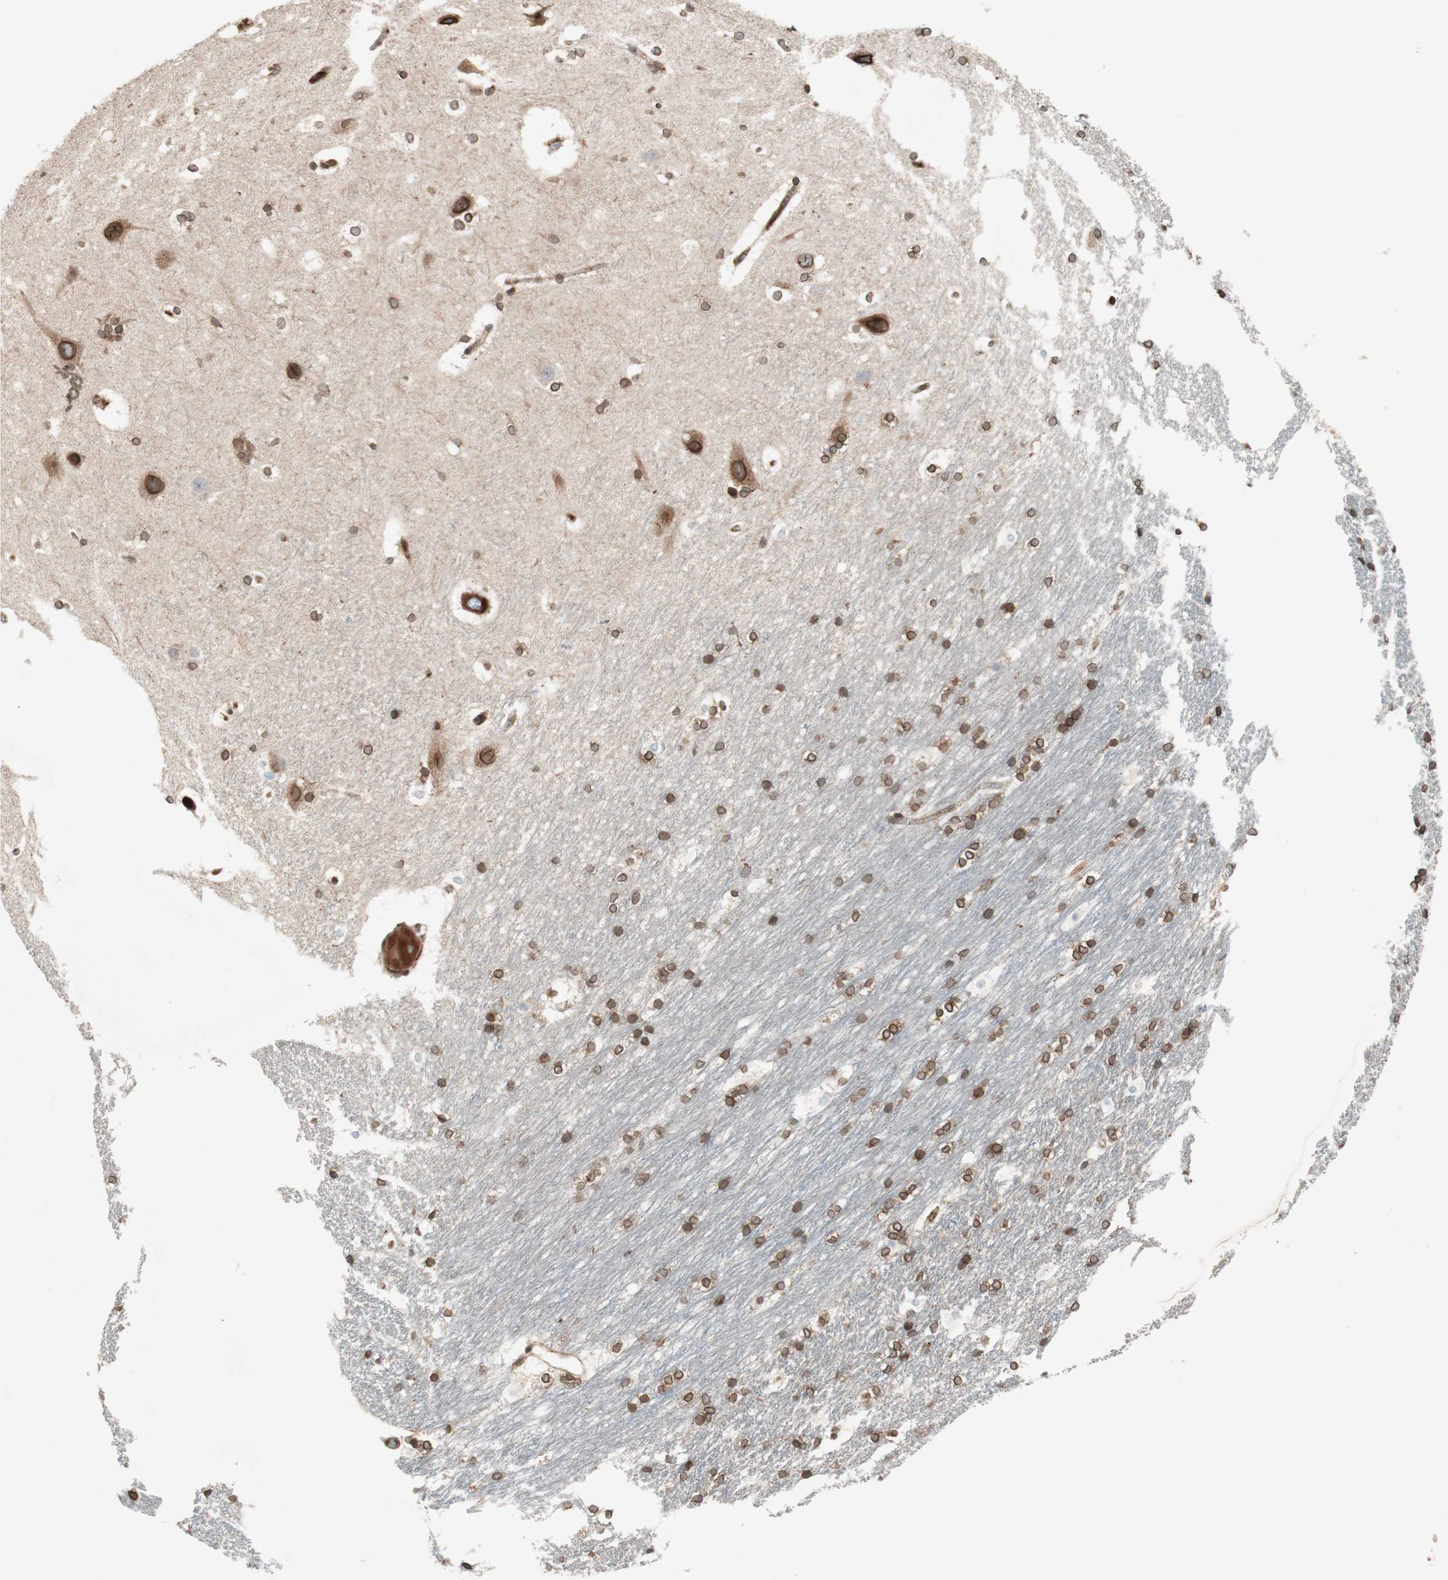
{"staining": {"intensity": "strong", "quantity": ">75%", "location": "cytoplasmic/membranous,nuclear"}, "tissue": "hippocampus", "cell_type": "Glial cells", "image_type": "normal", "snomed": [{"axis": "morphology", "description": "Normal tissue, NOS"}, {"axis": "topography", "description": "Hippocampus"}], "caption": "Normal hippocampus shows strong cytoplasmic/membranous,nuclear expression in approximately >75% of glial cells Nuclei are stained in blue..", "gene": "NUP62", "patient": {"sex": "female", "age": 19}}